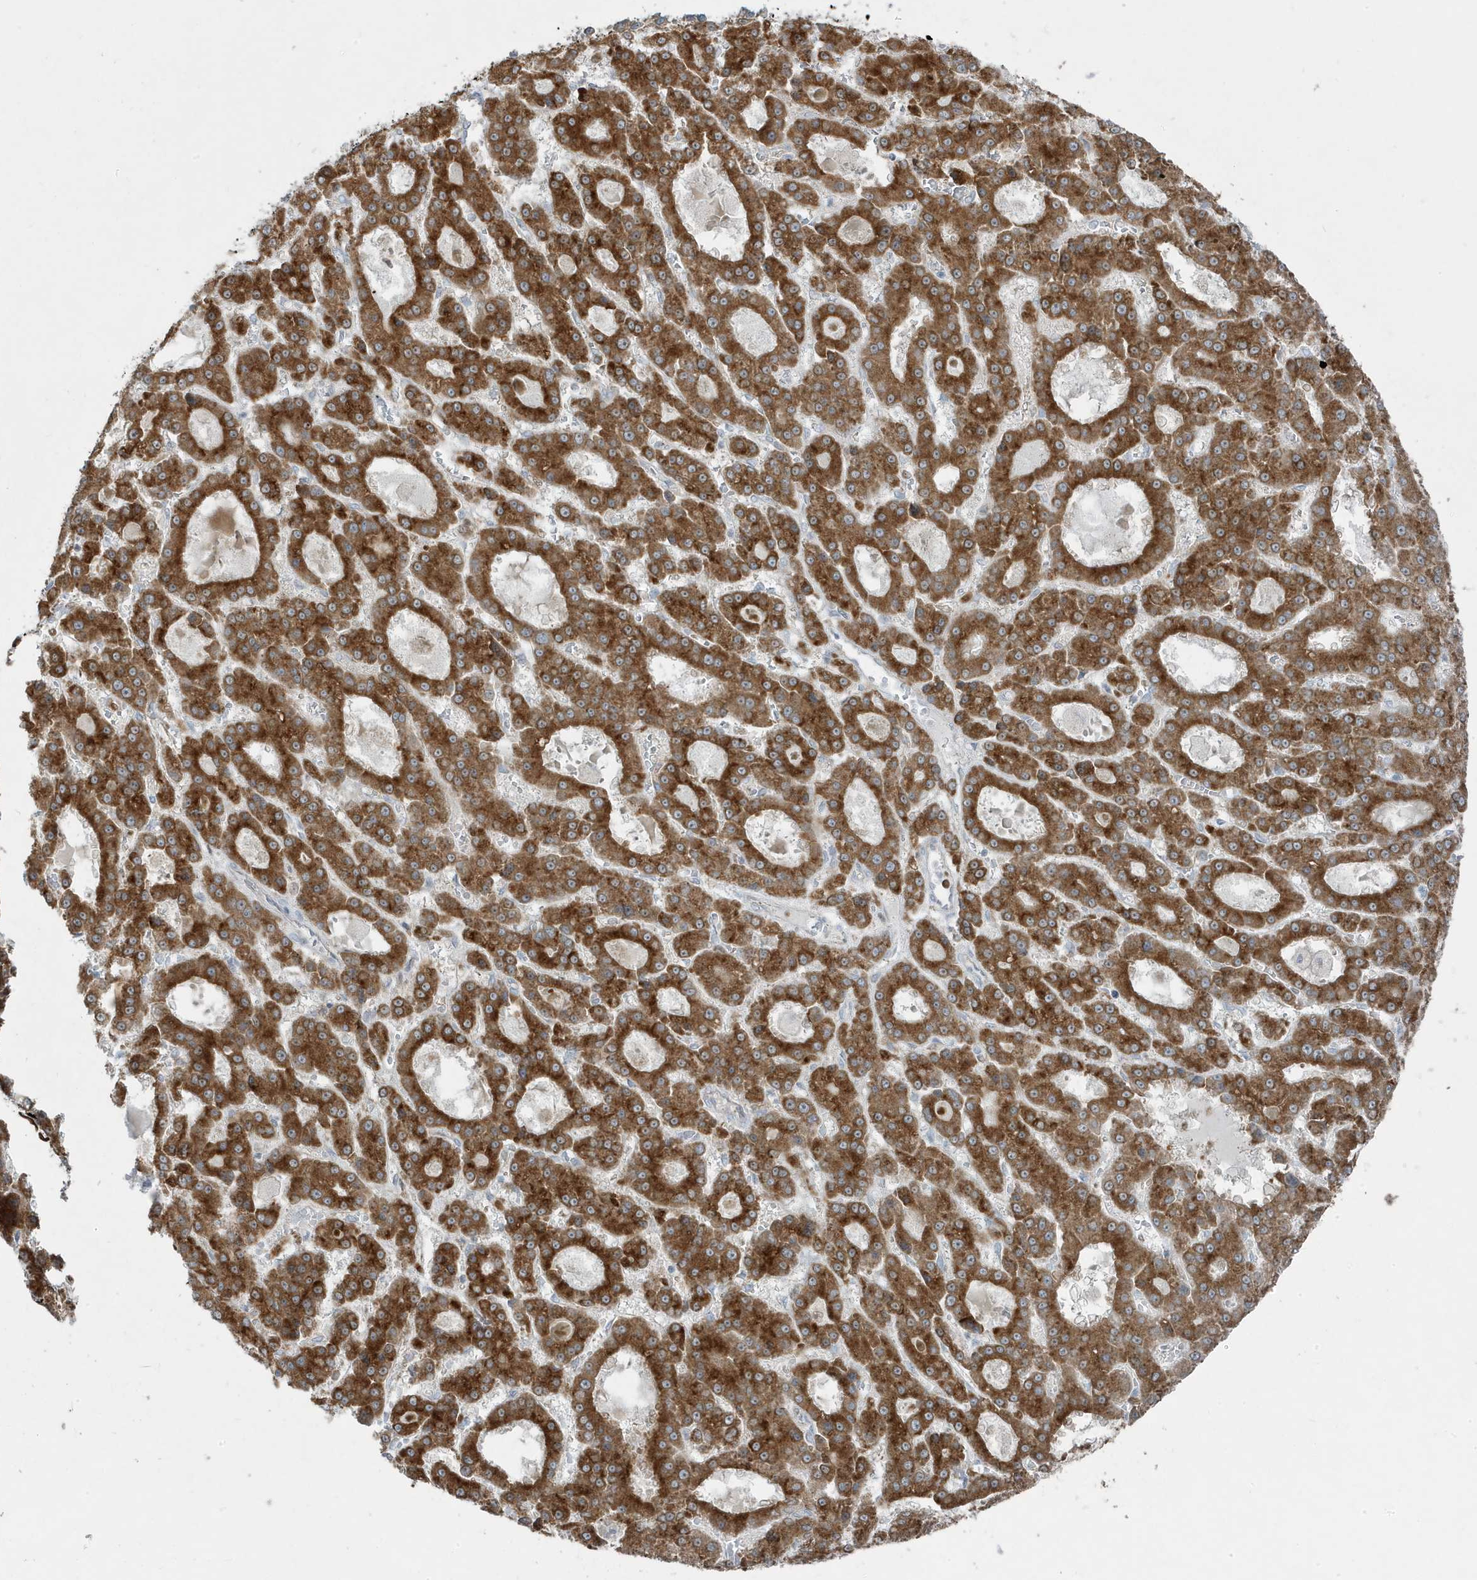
{"staining": {"intensity": "strong", "quantity": ">75%", "location": "cytoplasmic/membranous"}, "tissue": "liver cancer", "cell_type": "Tumor cells", "image_type": "cancer", "snomed": [{"axis": "morphology", "description": "Carcinoma, Hepatocellular, NOS"}, {"axis": "topography", "description": "Liver"}], "caption": "Tumor cells show high levels of strong cytoplasmic/membranous expression in approximately >75% of cells in human liver cancer (hepatocellular carcinoma).", "gene": "ZNF654", "patient": {"sex": "male", "age": 70}}